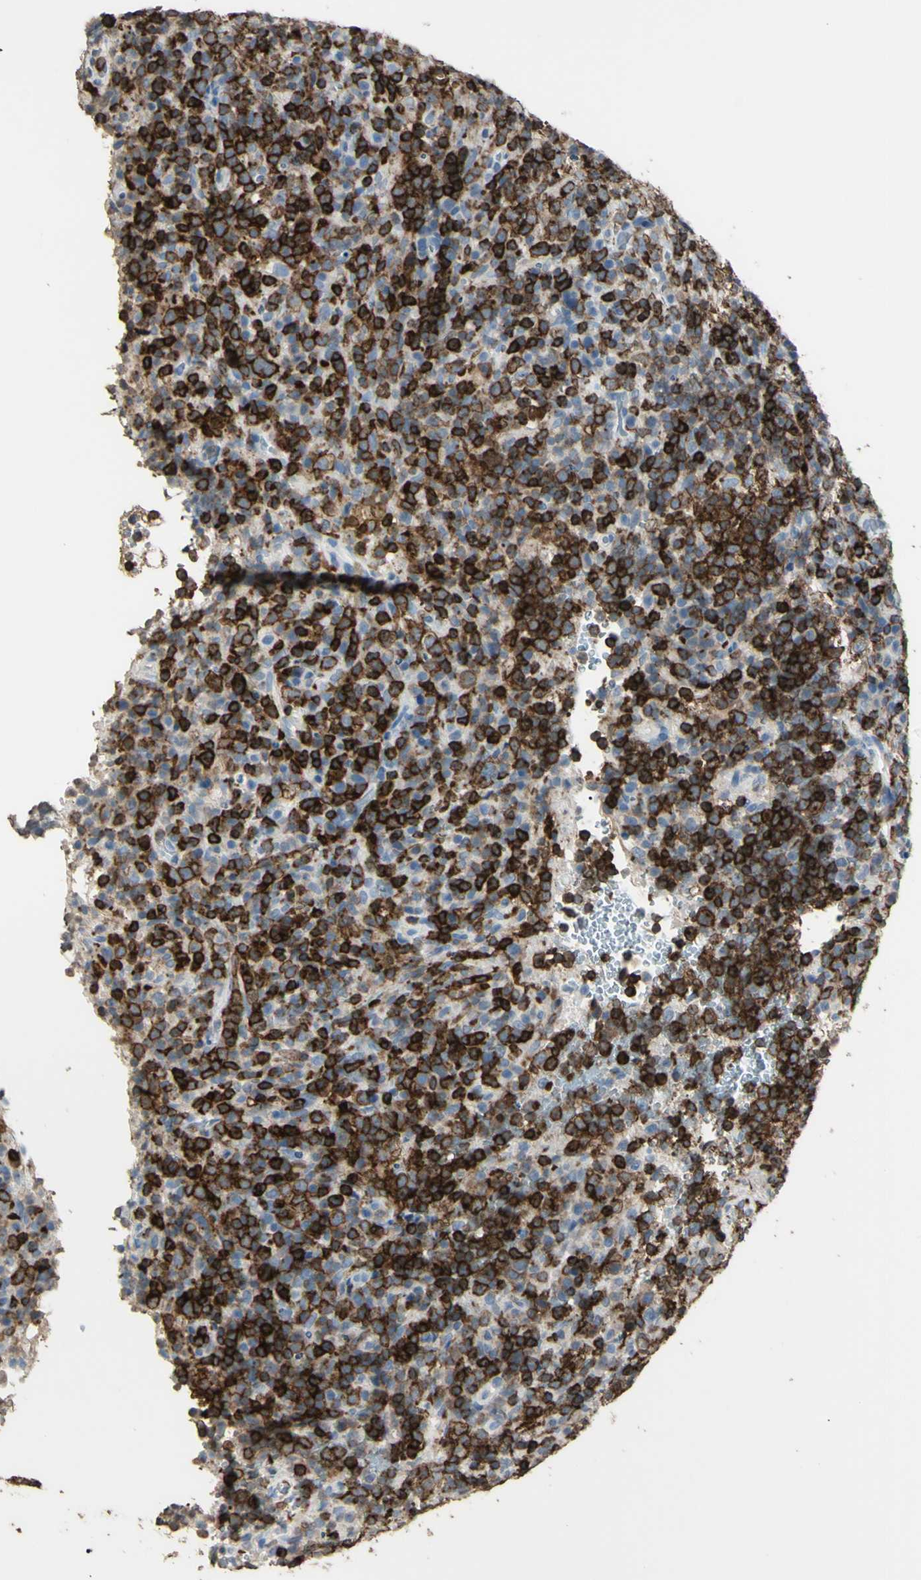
{"staining": {"intensity": "strong", "quantity": ">75%", "location": "cytoplasmic/membranous"}, "tissue": "lymphoma", "cell_type": "Tumor cells", "image_type": "cancer", "snomed": [{"axis": "morphology", "description": "Malignant lymphoma, non-Hodgkin's type, High grade"}, {"axis": "topography", "description": "Lymph node"}], "caption": "About >75% of tumor cells in human malignant lymphoma, non-Hodgkin's type (high-grade) exhibit strong cytoplasmic/membranous protein expression as visualized by brown immunohistochemical staining.", "gene": "PSTPIP1", "patient": {"sex": "female", "age": 76}}